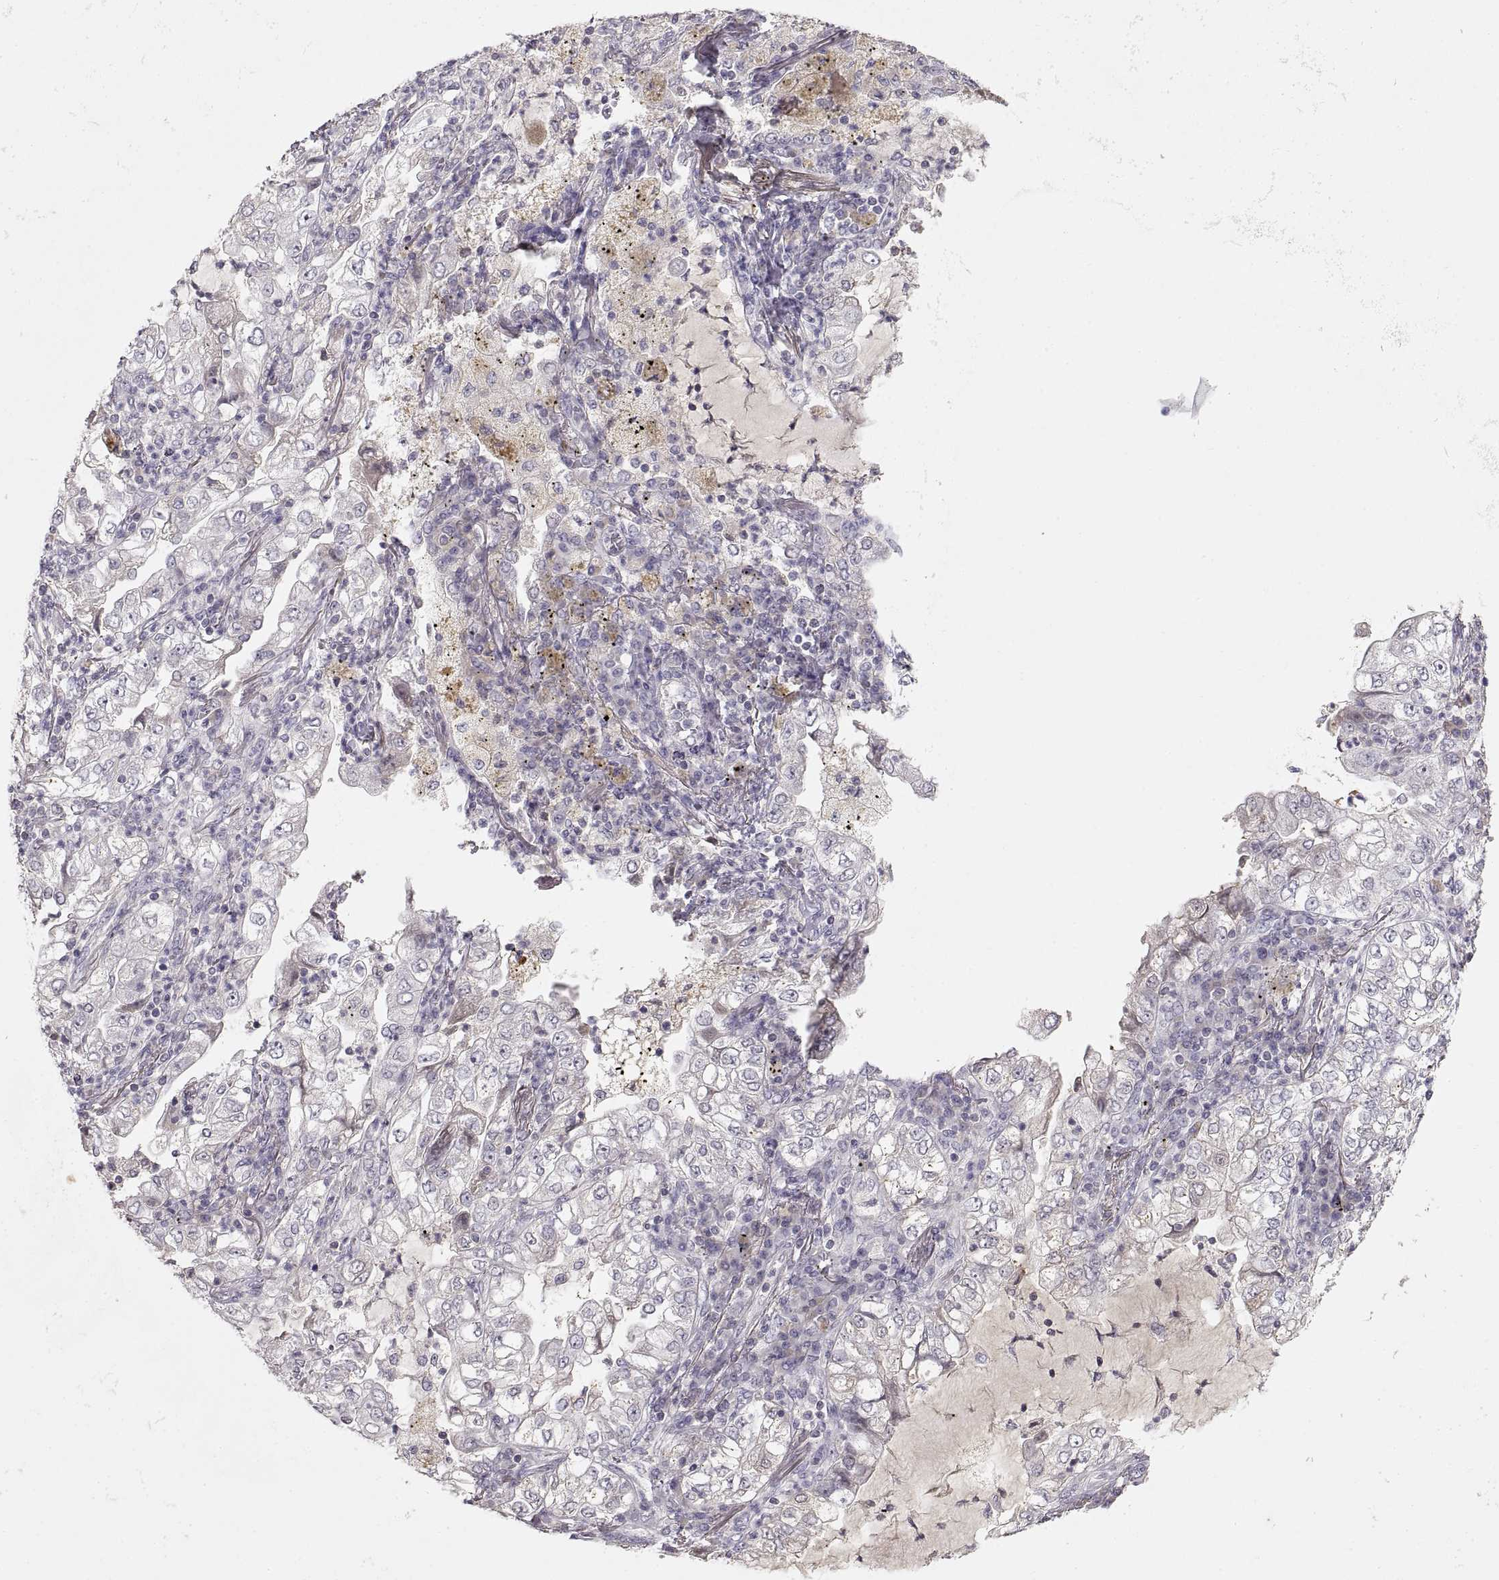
{"staining": {"intensity": "negative", "quantity": "none", "location": "none"}, "tissue": "lung cancer", "cell_type": "Tumor cells", "image_type": "cancer", "snomed": [{"axis": "morphology", "description": "Adenocarcinoma, NOS"}, {"axis": "topography", "description": "Lung"}], "caption": "Tumor cells are negative for brown protein staining in adenocarcinoma (lung).", "gene": "ADAM11", "patient": {"sex": "female", "age": 73}}